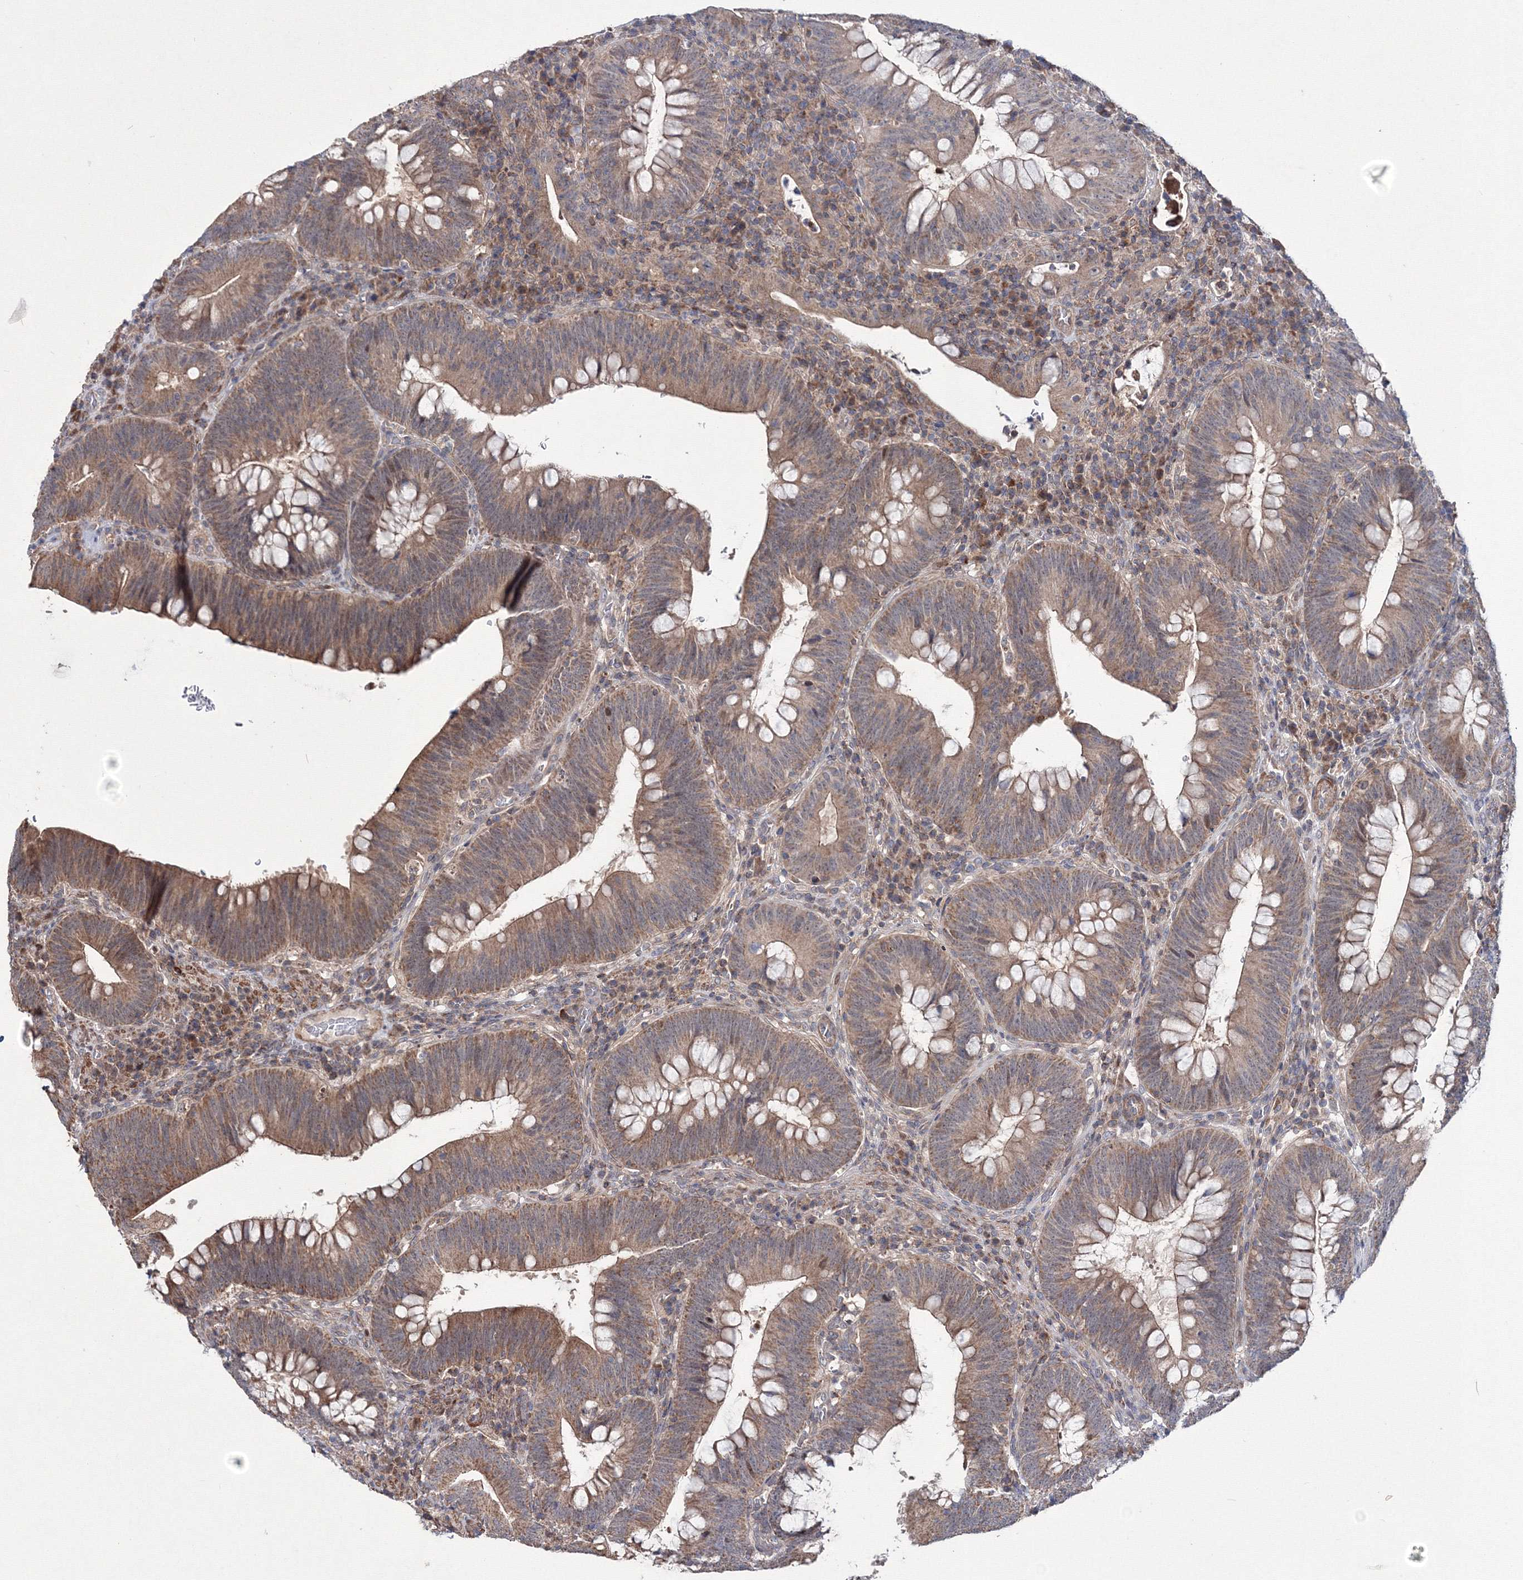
{"staining": {"intensity": "moderate", "quantity": ">75%", "location": "cytoplasmic/membranous"}, "tissue": "colorectal cancer", "cell_type": "Tumor cells", "image_type": "cancer", "snomed": [{"axis": "morphology", "description": "Normal tissue, NOS"}, {"axis": "topography", "description": "Colon"}], "caption": "Brown immunohistochemical staining in human colorectal cancer reveals moderate cytoplasmic/membranous expression in approximately >75% of tumor cells.", "gene": "PPP2R2B", "patient": {"sex": "female", "age": 82}}